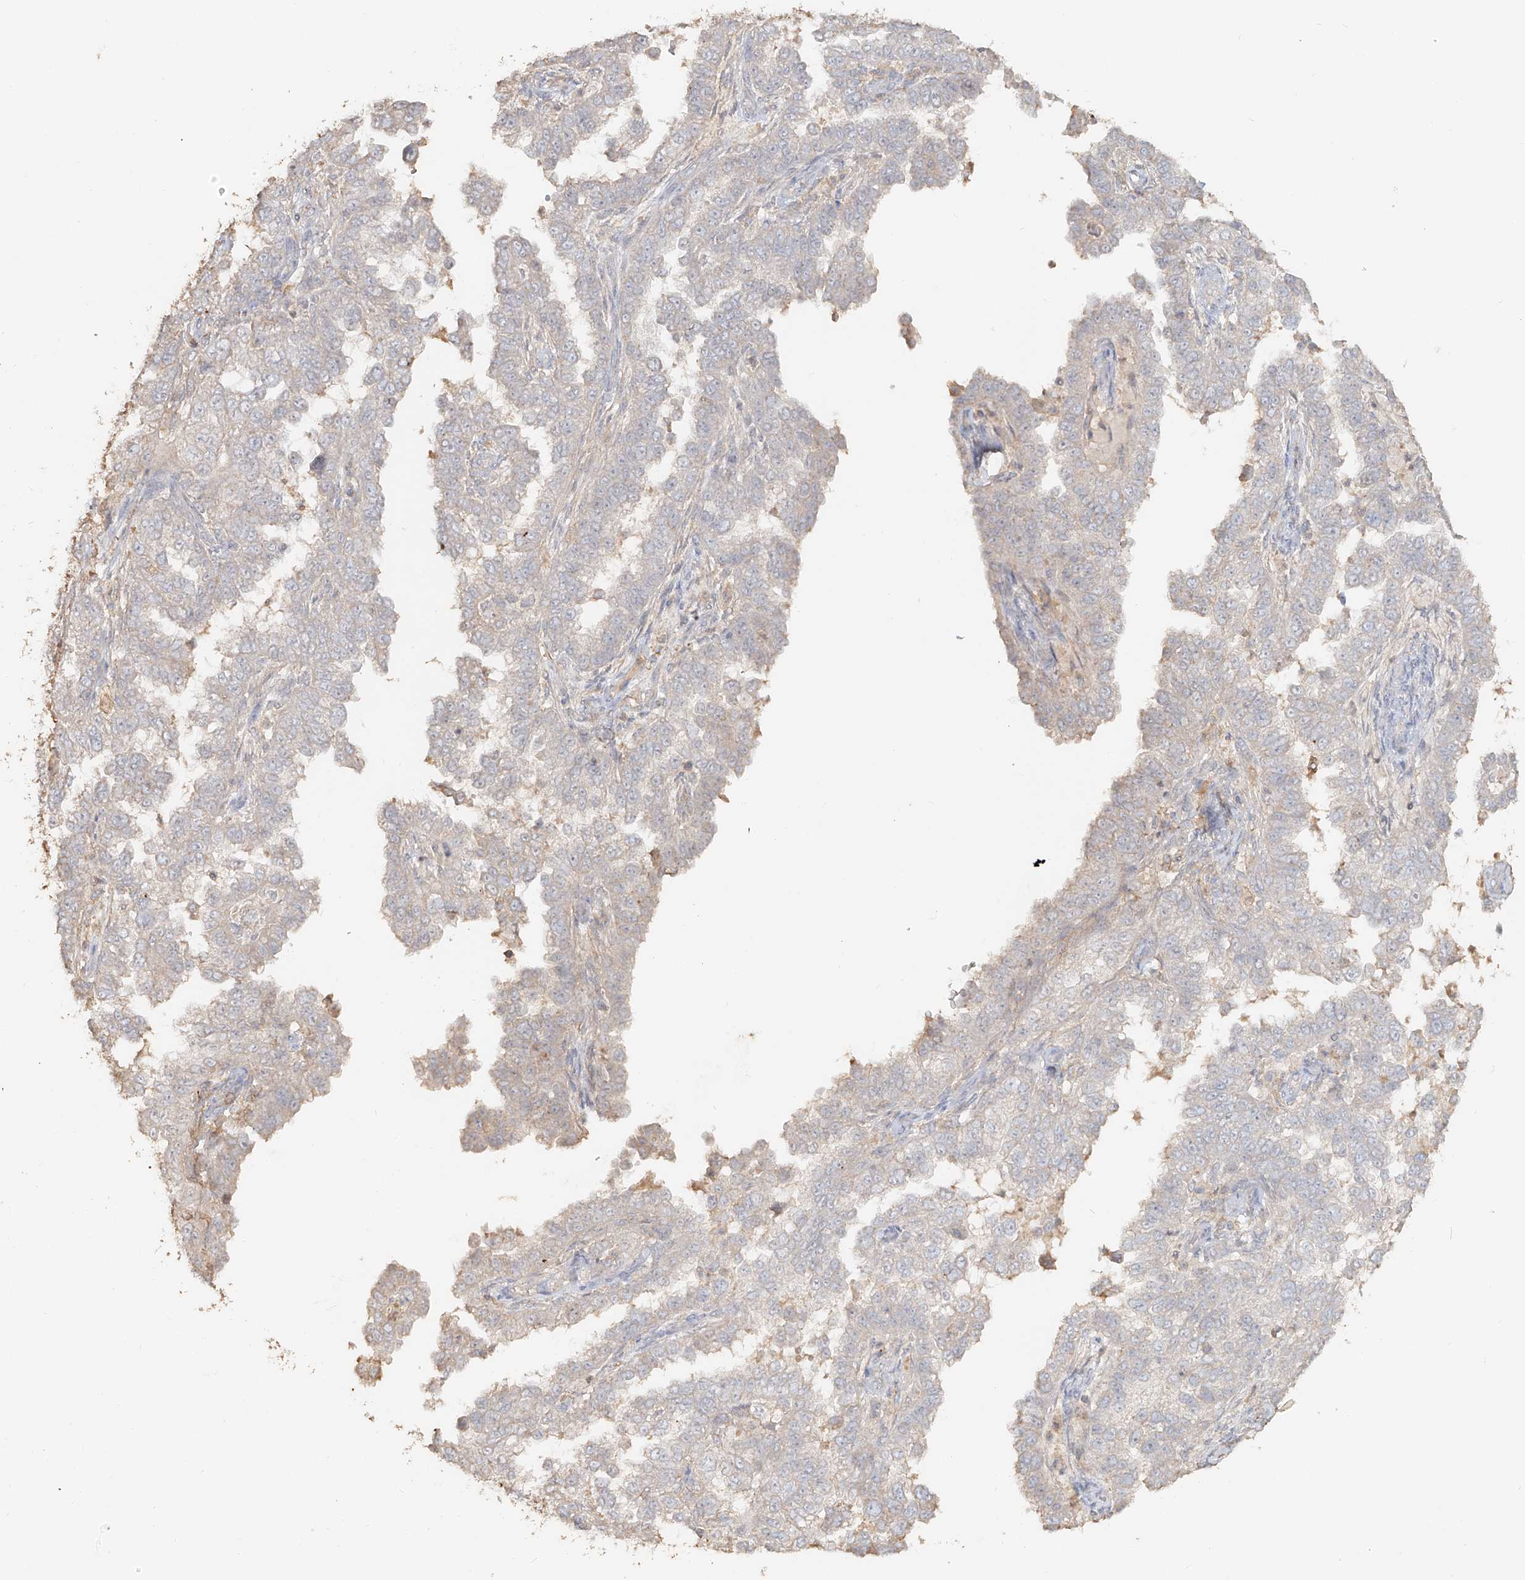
{"staining": {"intensity": "negative", "quantity": "none", "location": "none"}, "tissue": "endometrial cancer", "cell_type": "Tumor cells", "image_type": "cancer", "snomed": [{"axis": "morphology", "description": "Adenocarcinoma, NOS"}, {"axis": "topography", "description": "Endometrium"}], "caption": "Adenocarcinoma (endometrial) stained for a protein using IHC displays no positivity tumor cells.", "gene": "NPHS1", "patient": {"sex": "female", "age": 85}}